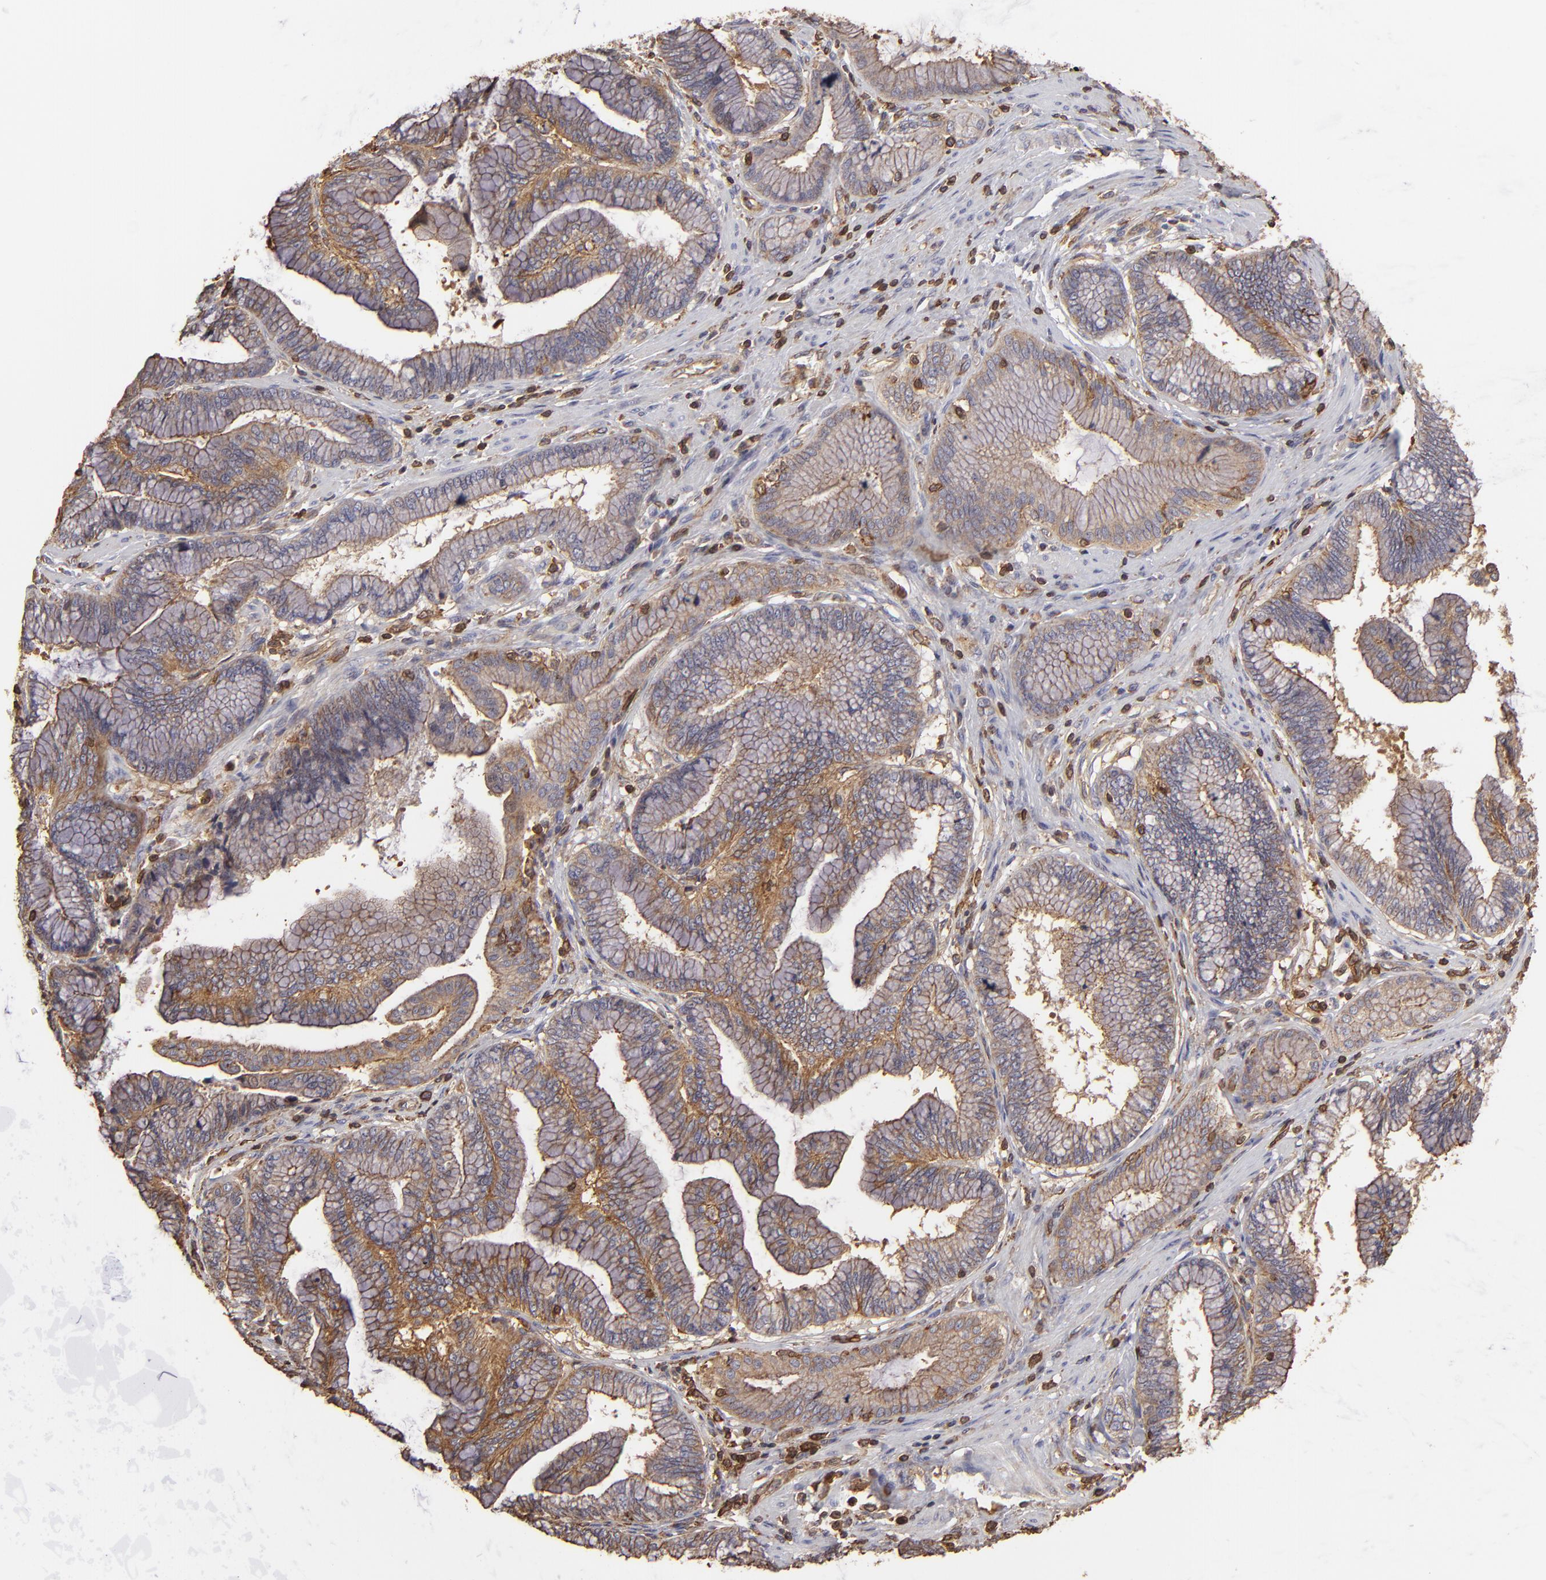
{"staining": {"intensity": "moderate", "quantity": ">75%", "location": "cytoplasmic/membranous"}, "tissue": "pancreatic cancer", "cell_type": "Tumor cells", "image_type": "cancer", "snomed": [{"axis": "morphology", "description": "Adenocarcinoma, NOS"}, {"axis": "topography", "description": "Pancreas"}], "caption": "Immunohistochemistry (DAB (3,3'-diaminobenzidine)) staining of human adenocarcinoma (pancreatic) demonstrates moderate cytoplasmic/membranous protein staining in approximately >75% of tumor cells.", "gene": "ACTB", "patient": {"sex": "female", "age": 64}}